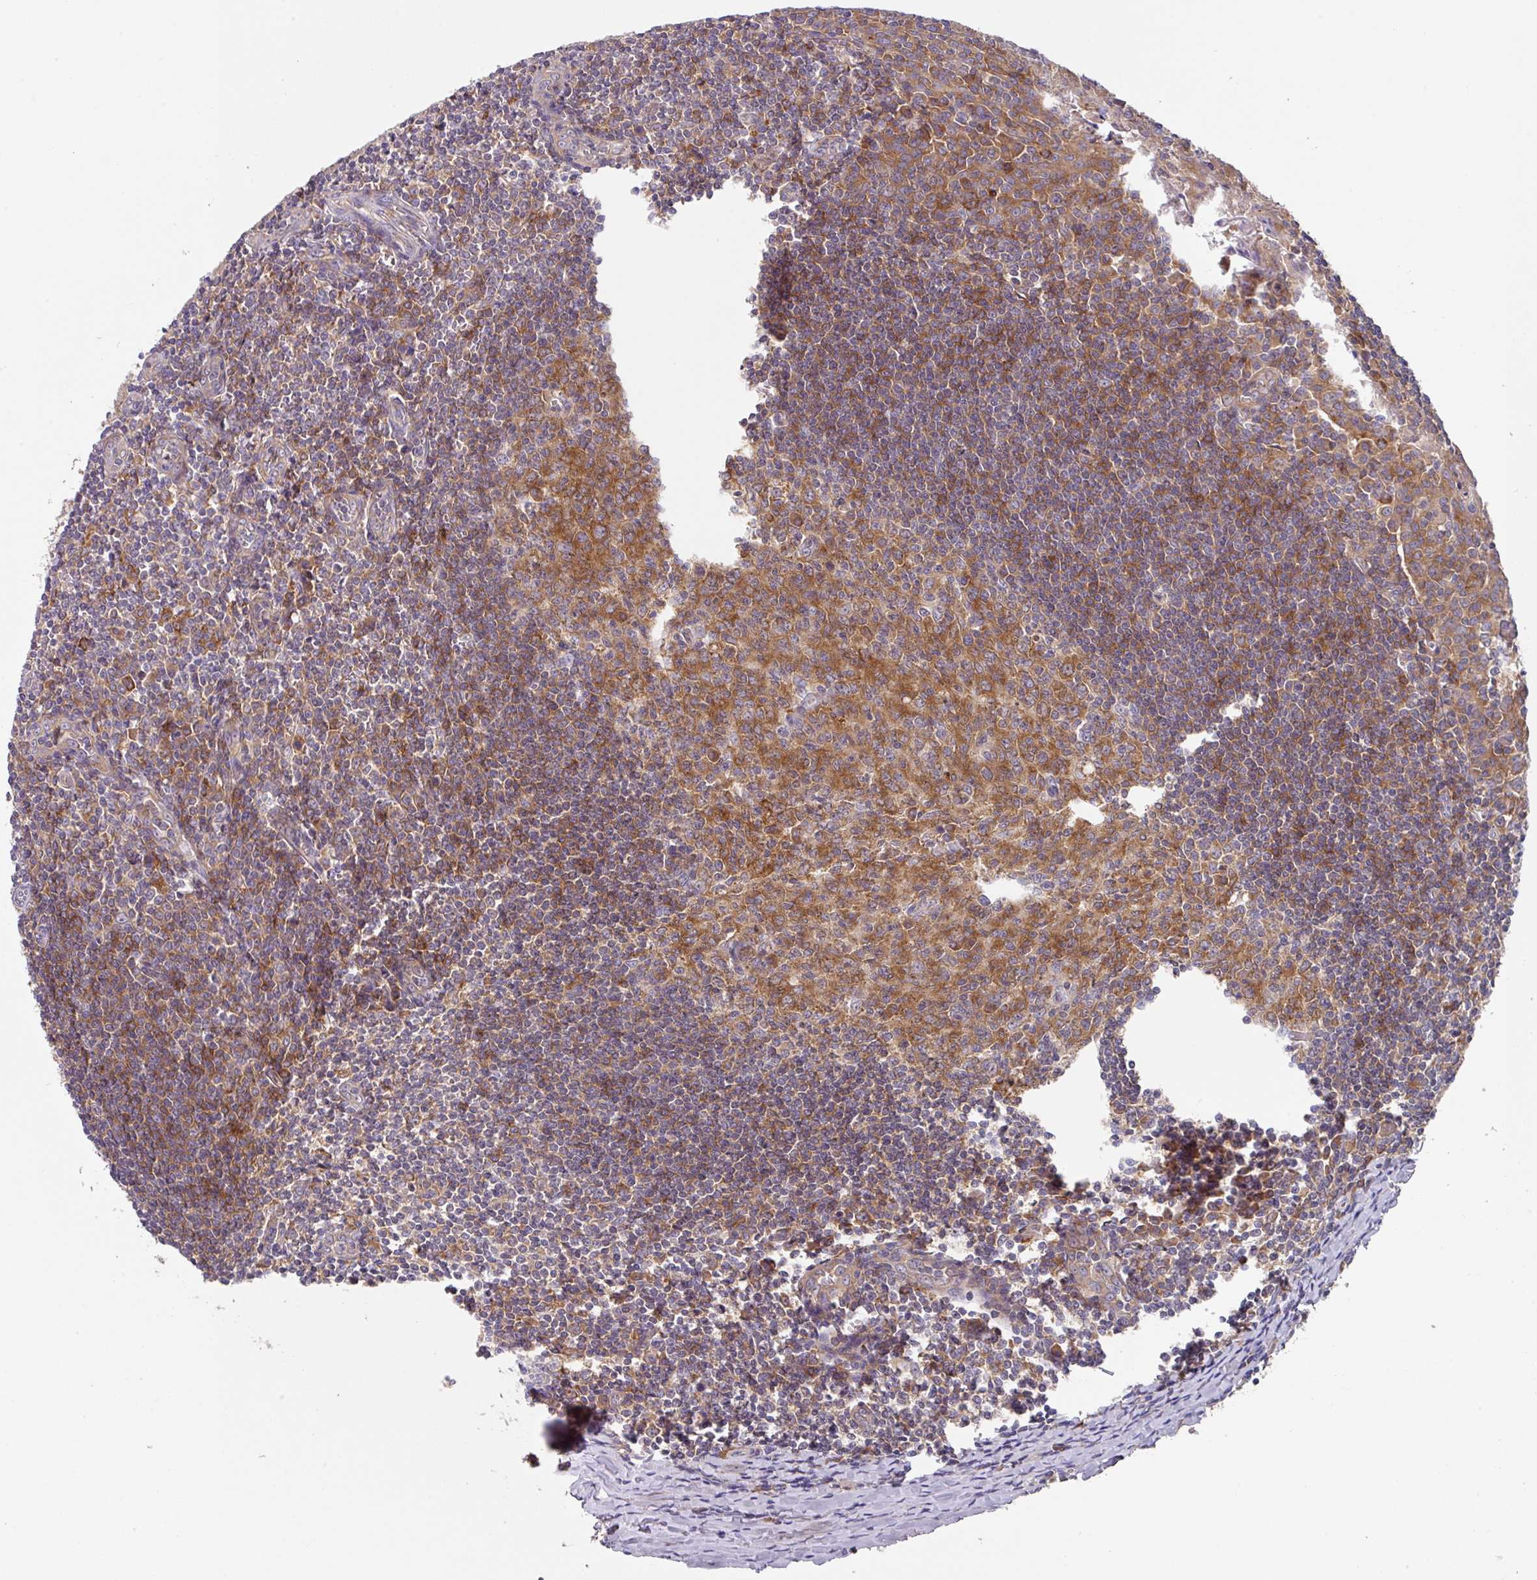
{"staining": {"intensity": "moderate", "quantity": ">75%", "location": "cytoplasmic/membranous"}, "tissue": "tonsil", "cell_type": "Germinal center cells", "image_type": "normal", "snomed": [{"axis": "morphology", "description": "Normal tissue, NOS"}, {"axis": "topography", "description": "Tonsil"}], "caption": "A micrograph of human tonsil stained for a protein reveals moderate cytoplasmic/membranous brown staining in germinal center cells.", "gene": "EIF4B", "patient": {"sex": "male", "age": 27}}